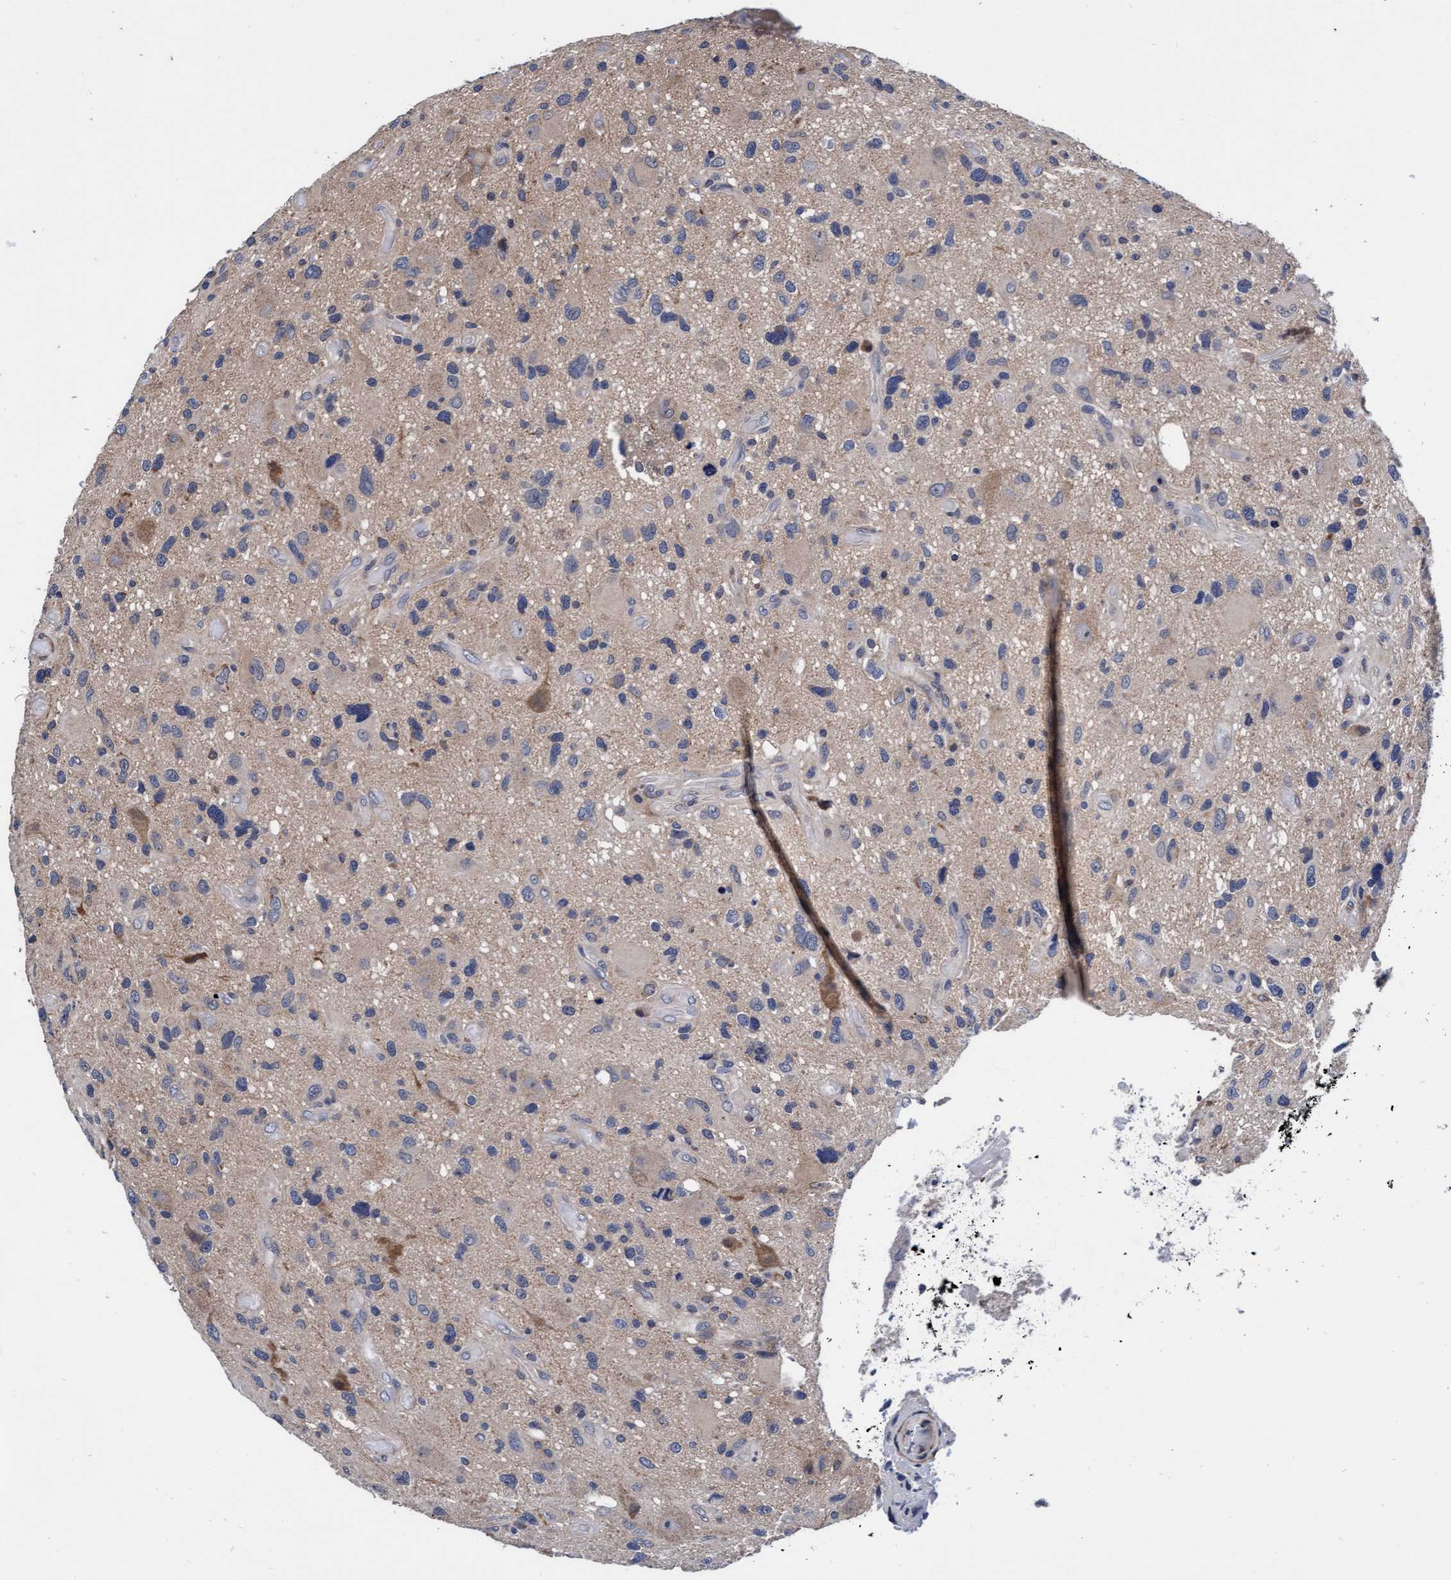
{"staining": {"intensity": "negative", "quantity": "none", "location": "none"}, "tissue": "glioma", "cell_type": "Tumor cells", "image_type": "cancer", "snomed": [{"axis": "morphology", "description": "Glioma, malignant, High grade"}, {"axis": "topography", "description": "Brain"}], "caption": "A micrograph of human glioma is negative for staining in tumor cells. Nuclei are stained in blue.", "gene": "EFCAB13", "patient": {"sex": "male", "age": 33}}